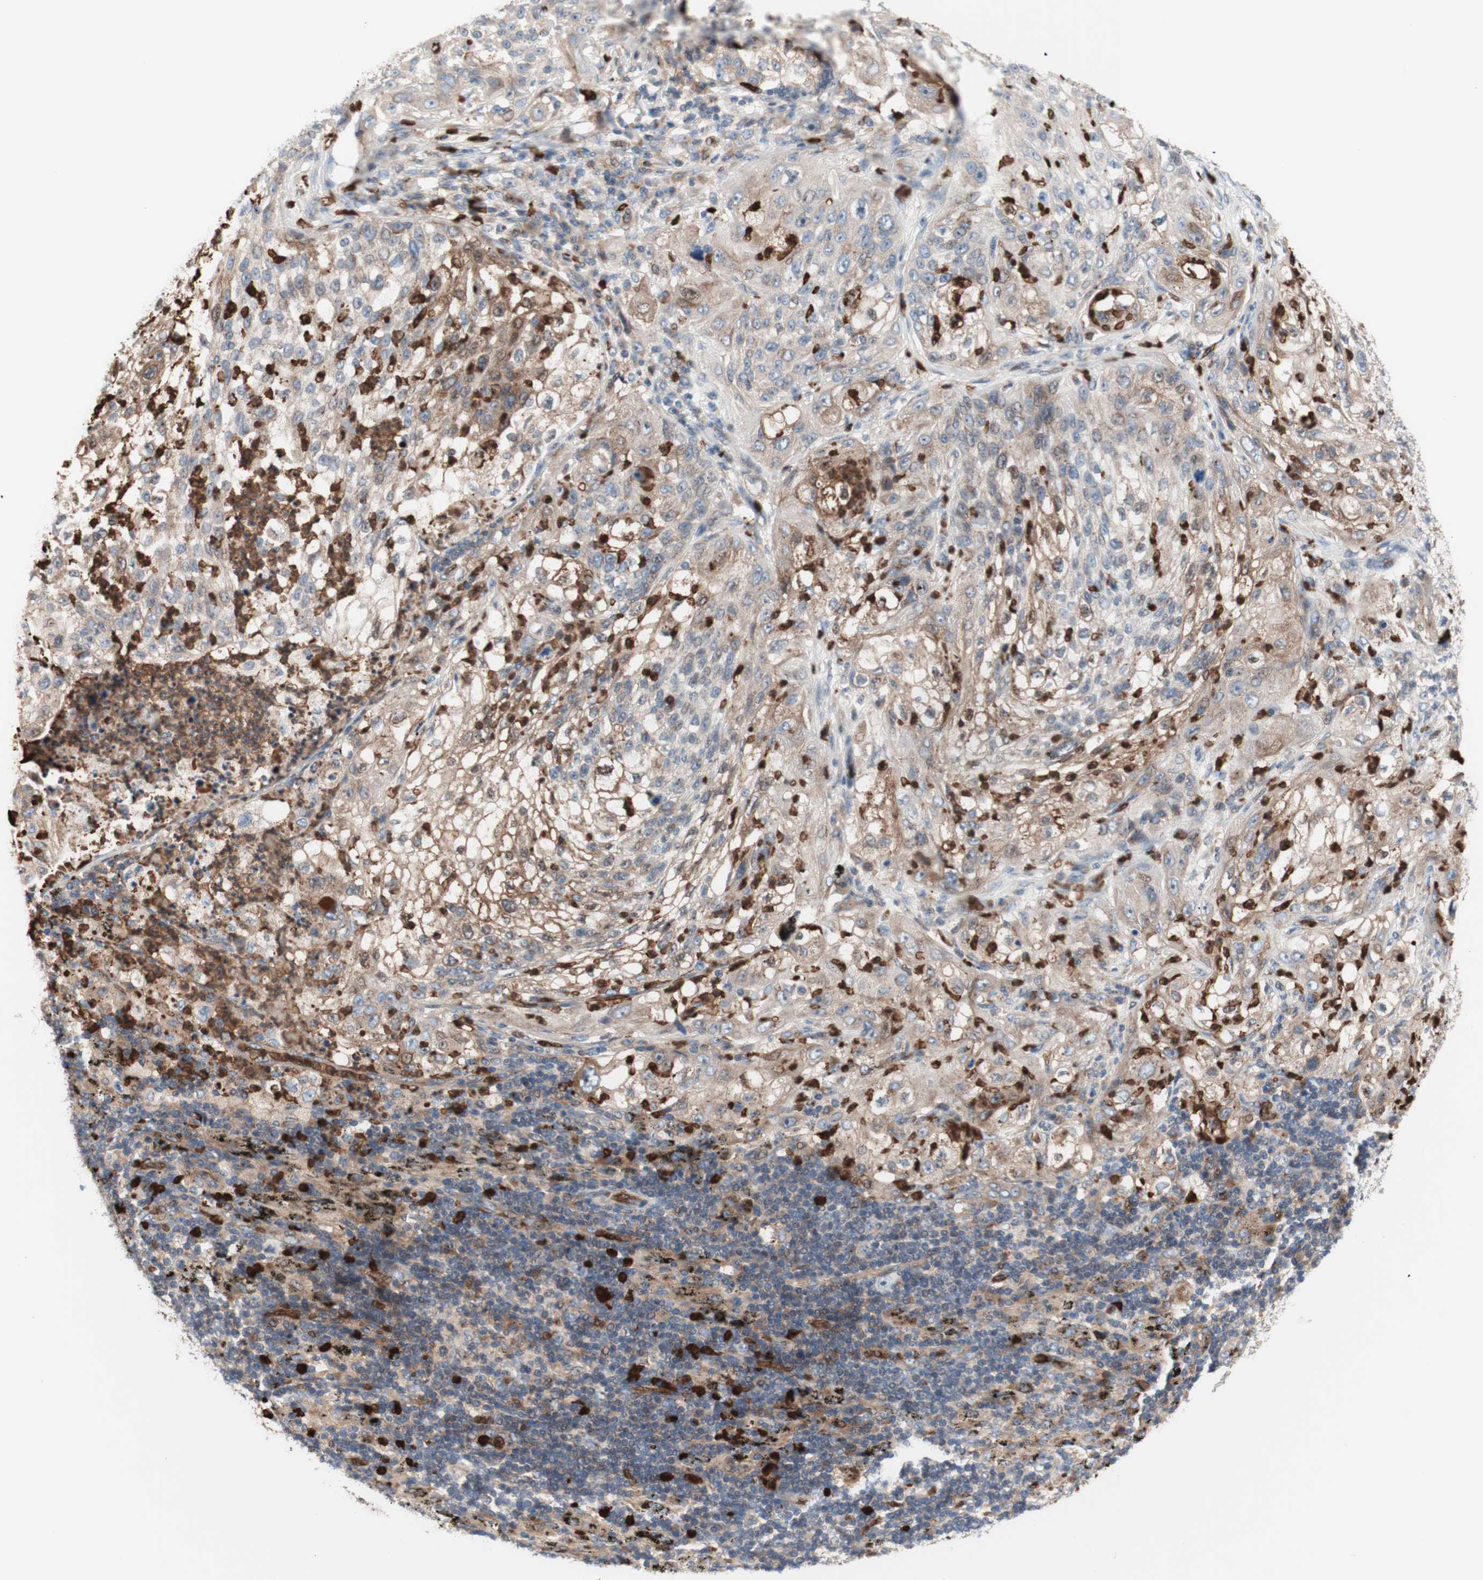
{"staining": {"intensity": "weak", "quantity": ">75%", "location": "cytoplasmic/membranous"}, "tissue": "lung cancer", "cell_type": "Tumor cells", "image_type": "cancer", "snomed": [{"axis": "morphology", "description": "Inflammation, NOS"}, {"axis": "morphology", "description": "Squamous cell carcinoma, NOS"}, {"axis": "topography", "description": "Lymph node"}, {"axis": "topography", "description": "Soft tissue"}, {"axis": "topography", "description": "Lung"}], "caption": "The micrograph displays immunohistochemical staining of squamous cell carcinoma (lung). There is weak cytoplasmic/membranous expression is present in about >75% of tumor cells. (DAB (3,3'-diaminobenzidine) = brown stain, brightfield microscopy at high magnification).", "gene": "USP9X", "patient": {"sex": "male", "age": 66}}